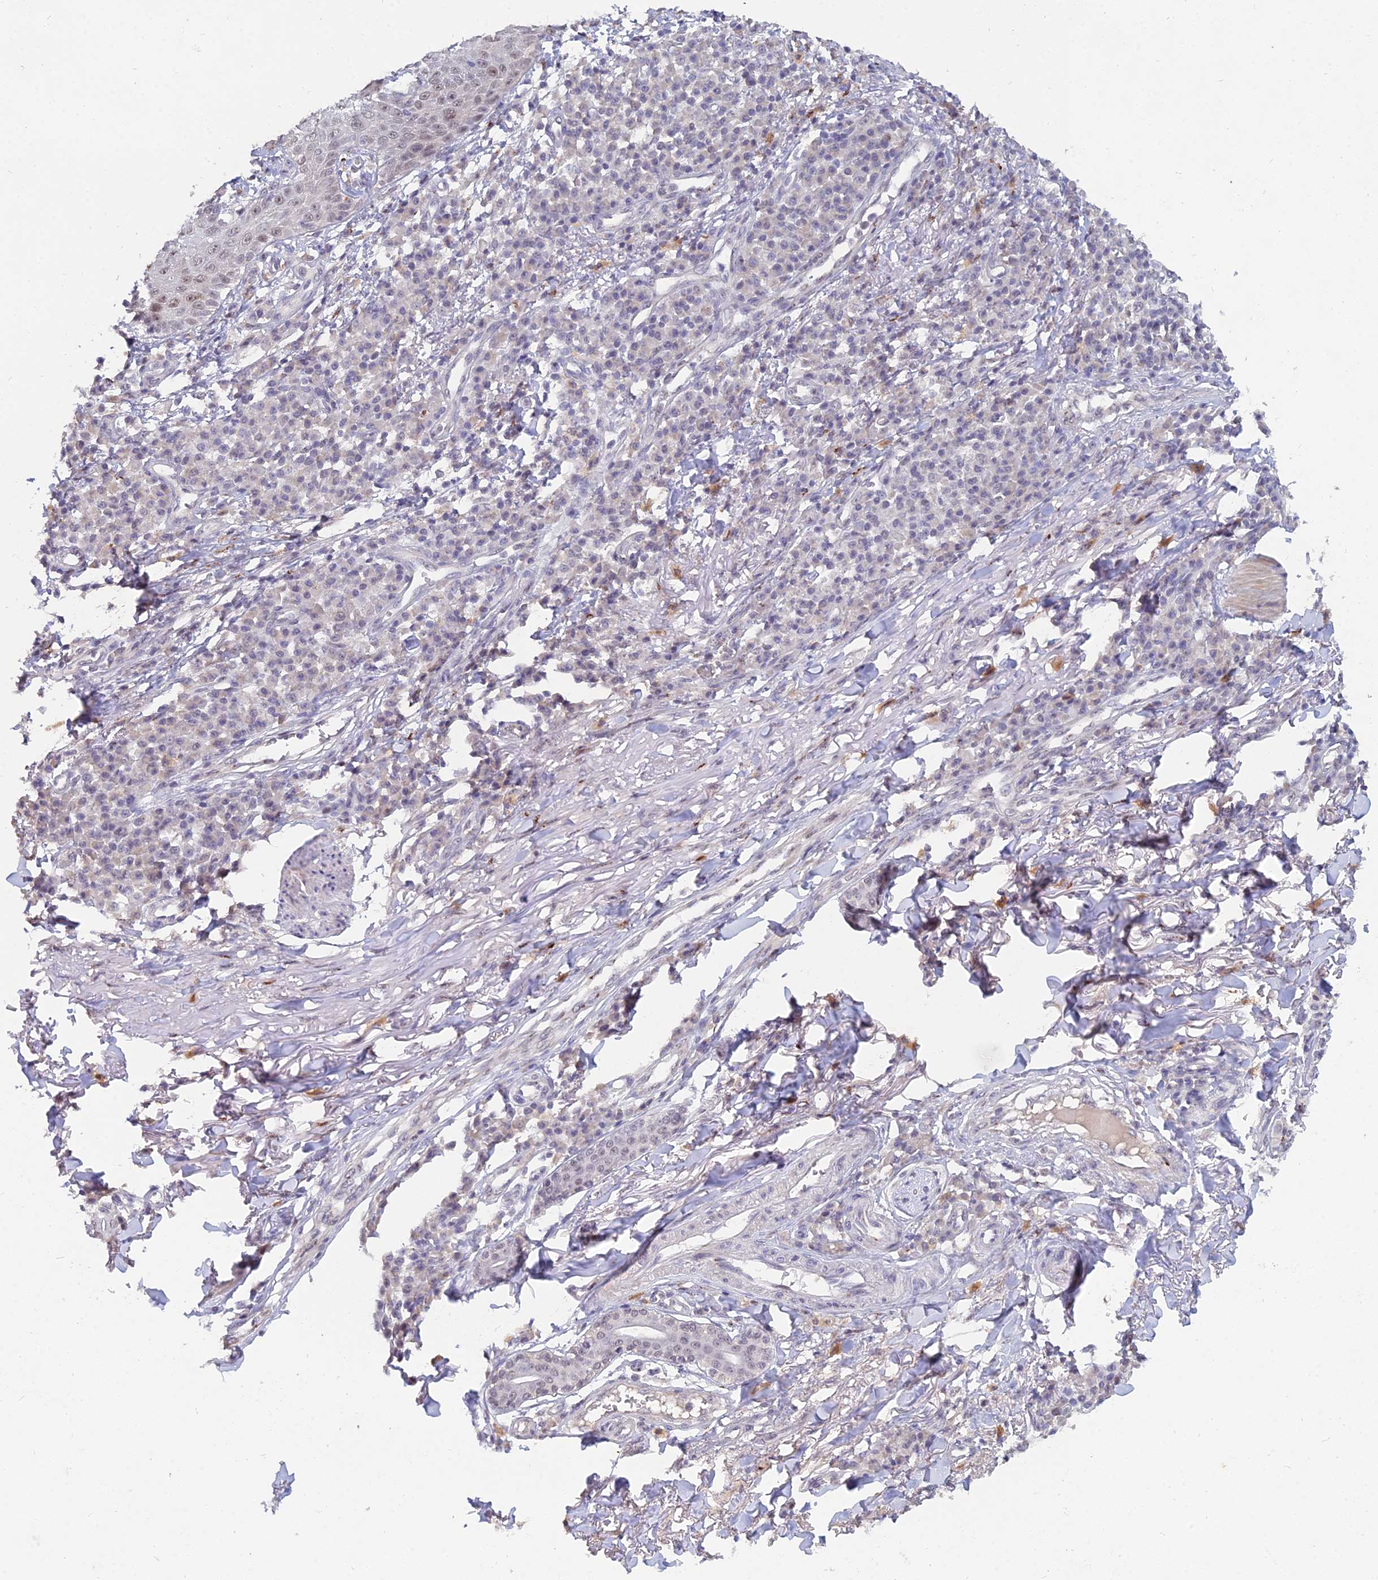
{"staining": {"intensity": "moderate", "quantity": "25%-75%", "location": "nuclear"}, "tissue": "skin cancer", "cell_type": "Tumor cells", "image_type": "cancer", "snomed": [{"axis": "morphology", "description": "Squamous cell carcinoma, NOS"}, {"axis": "topography", "description": "Skin"}], "caption": "Squamous cell carcinoma (skin) stained for a protein displays moderate nuclear positivity in tumor cells.", "gene": "THOC3", "patient": {"sex": "male", "age": 71}}